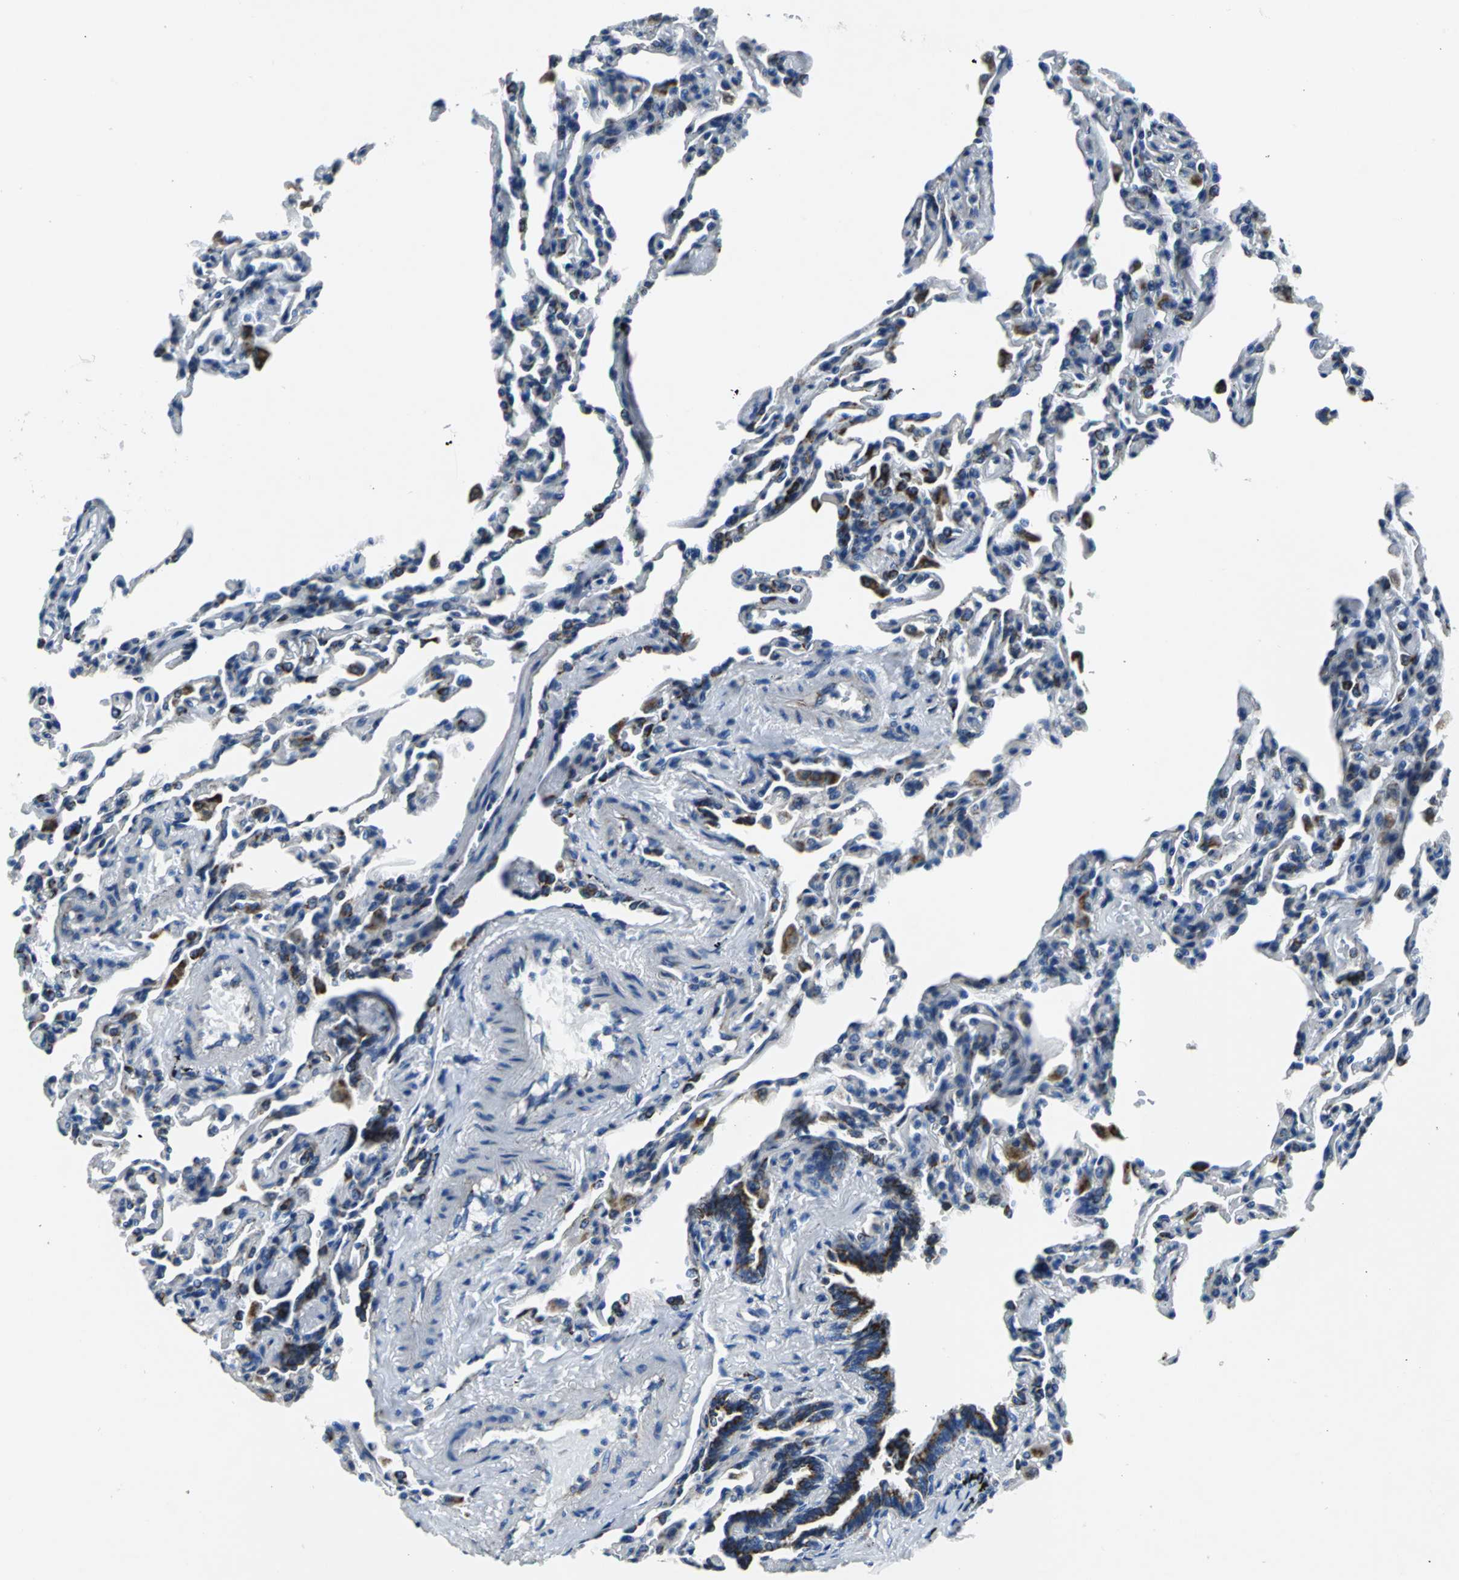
{"staining": {"intensity": "moderate", "quantity": ">75%", "location": "cytoplasmic/membranous"}, "tissue": "bronchus", "cell_type": "Respiratory epithelial cells", "image_type": "normal", "snomed": [{"axis": "morphology", "description": "Normal tissue, NOS"}, {"axis": "topography", "description": "Lung"}], "caption": "Protein staining of unremarkable bronchus displays moderate cytoplasmic/membranous staining in approximately >75% of respiratory epithelial cells. The protein of interest is stained brown, and the nuclei are stained in blue (DAB IHC with brightfield microscopy, high magnification).", "gene": "IFI6", "patient": {"sex": "male", "age": 64}}